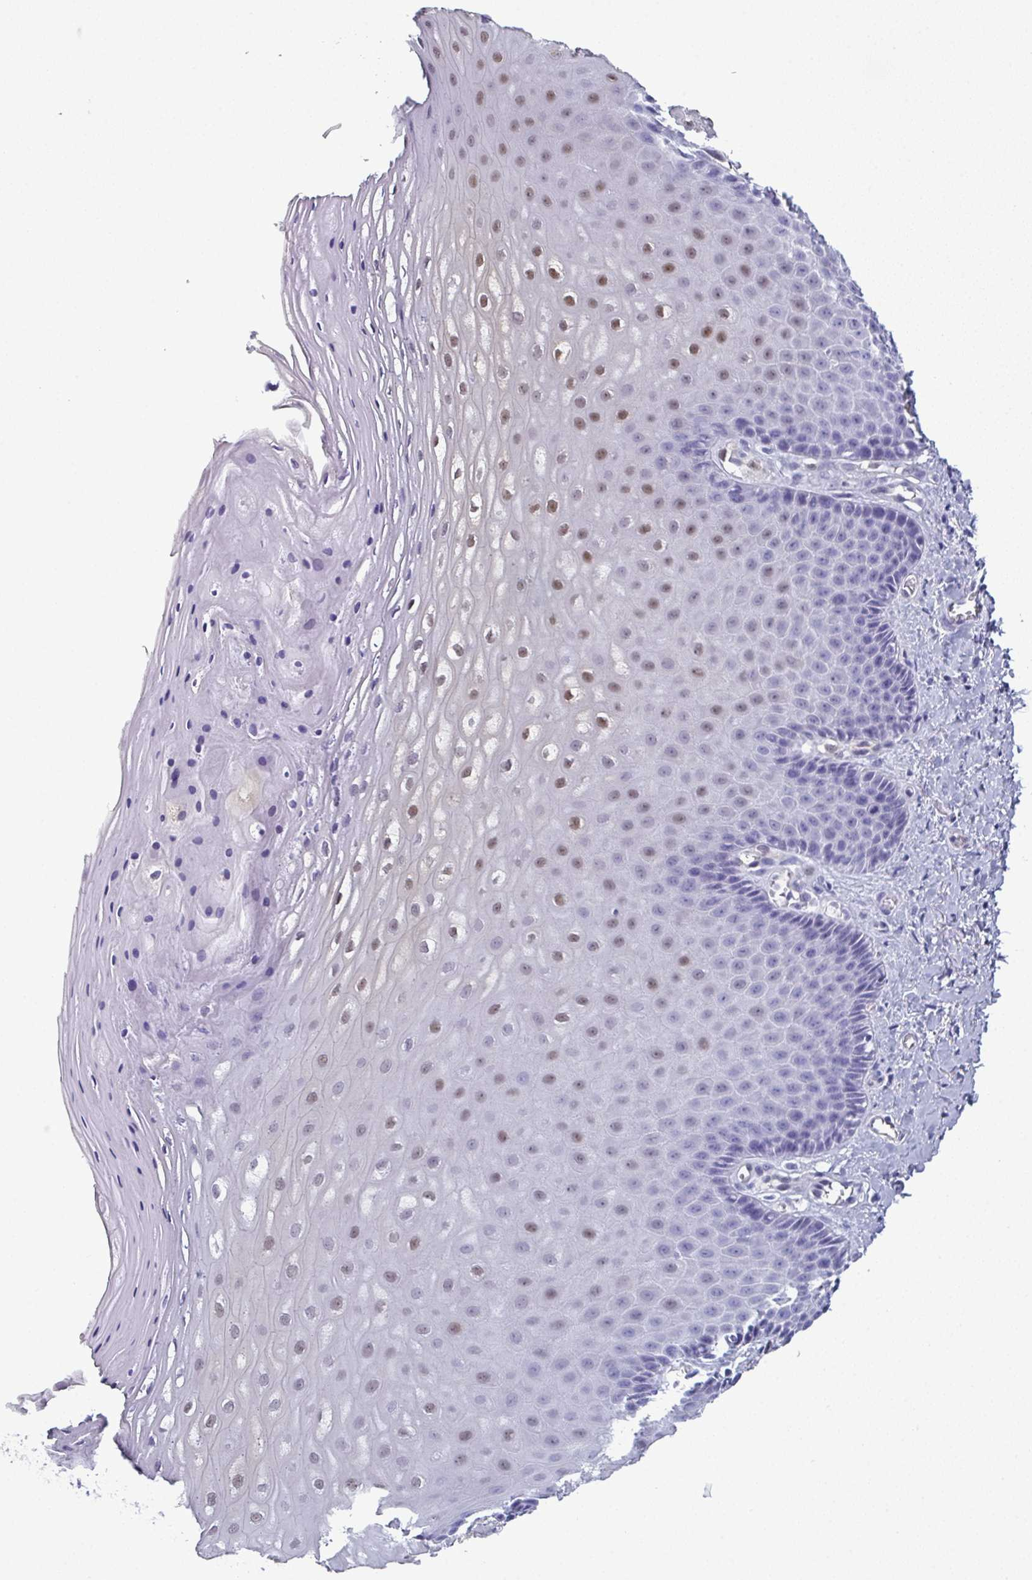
{"staining": {"intensity": "moderate", "quantity": "<25%", "location": "nuclear"}, "tissue": "vagina", "cell_type": "Squamous epithelial cells", "image_type": "normal", "snomed": [{"axis": "morphology", "description": "Normal tissue, NOS"}, {"axis": "topography", "description": "Vagina"}], "caption": "Brown immunohistochemical staining in normal vagina shows moderate nuclear expression in approximately <25% of squamous epithelial cells. Using DAB (3,3'-diaminobenzidine) (brown) and hematoxylin (blue) stains, captured at high magnification using brightfield microscopy.", "gene": "CDA", "patient": {"sex": "female", "age": 83}}